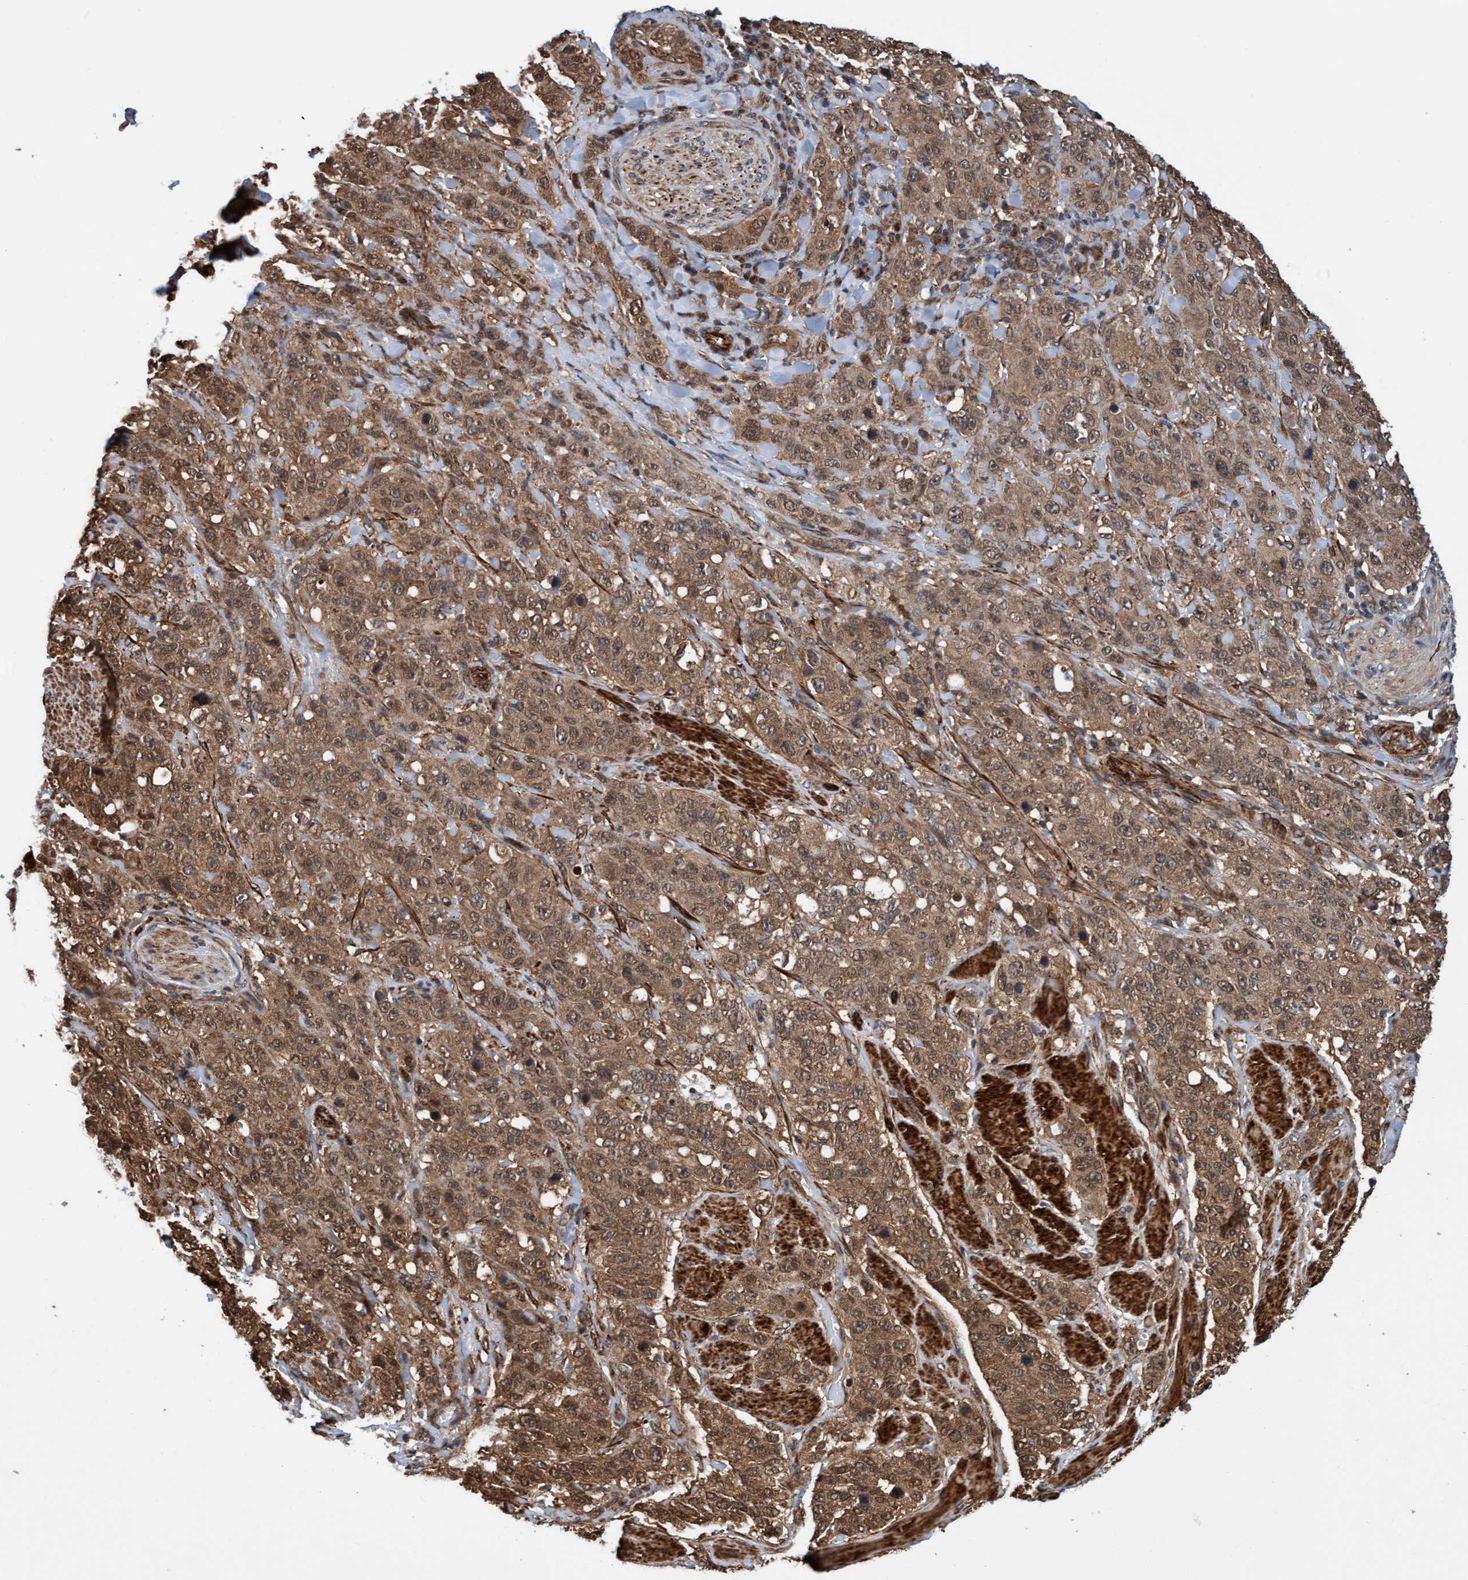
{"staining": {"intensity": "moderate", "quantity": ">75%", "location": "cytoplasmic/membranous,nuclear"}, "tissue": "stomach cancer", "cell_type": "Tumor cells", "image_type": "cancer", "snomed": [{"axis": "morphology", "description": "Adenocarcinoma, NOS"}, {"axis": "topography", "description": "Stomach"}], "caption": "This is a histology image of immunohistochemistry staining of adenocarcinoma (stomach), which shows moderate expression in the cytoplasmic/membranous and nuclear of tumor cells.", "gene": "STXBP4", "patient": {"sex": "male", "age": 48}}